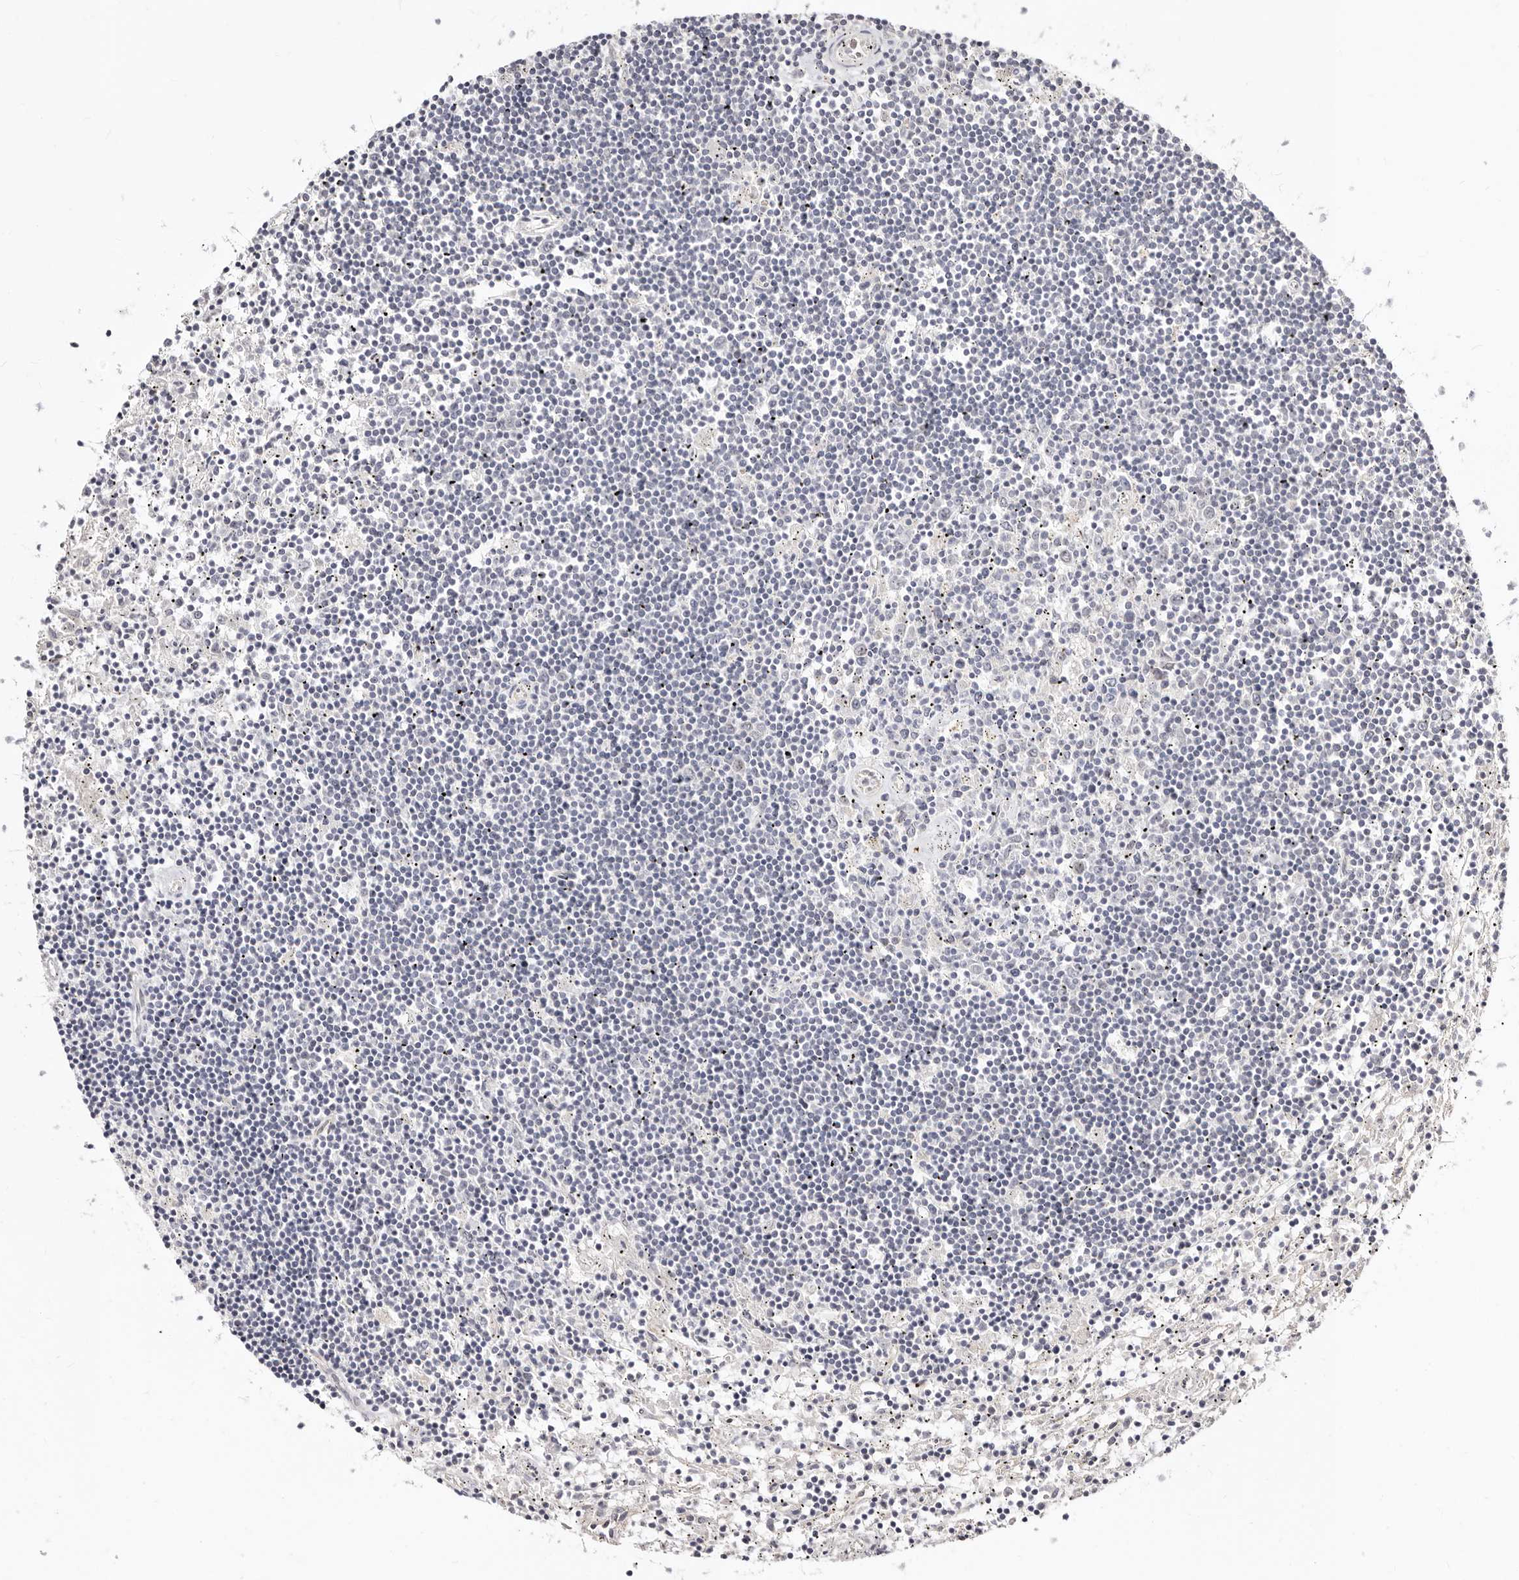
{"staining": {"intensity": "negative", "quantity": "none", "location": "none"}, "tissue": "lymphoma", "cell_type": "Tumor cells", "image_type": "cancer", "snomed": [{"axis": "morphology", "description": "Malignant lymphoma, non-Hodgkin's type, Low grade"}, {"axis": "topography", "description": "Spleen"}], "caption": "Lymphoma was stained to show a protein in brown. There is no significant staining in tumor cells.", "gene": "LCORL", "patient": {"sex": "male", "age": 76}}